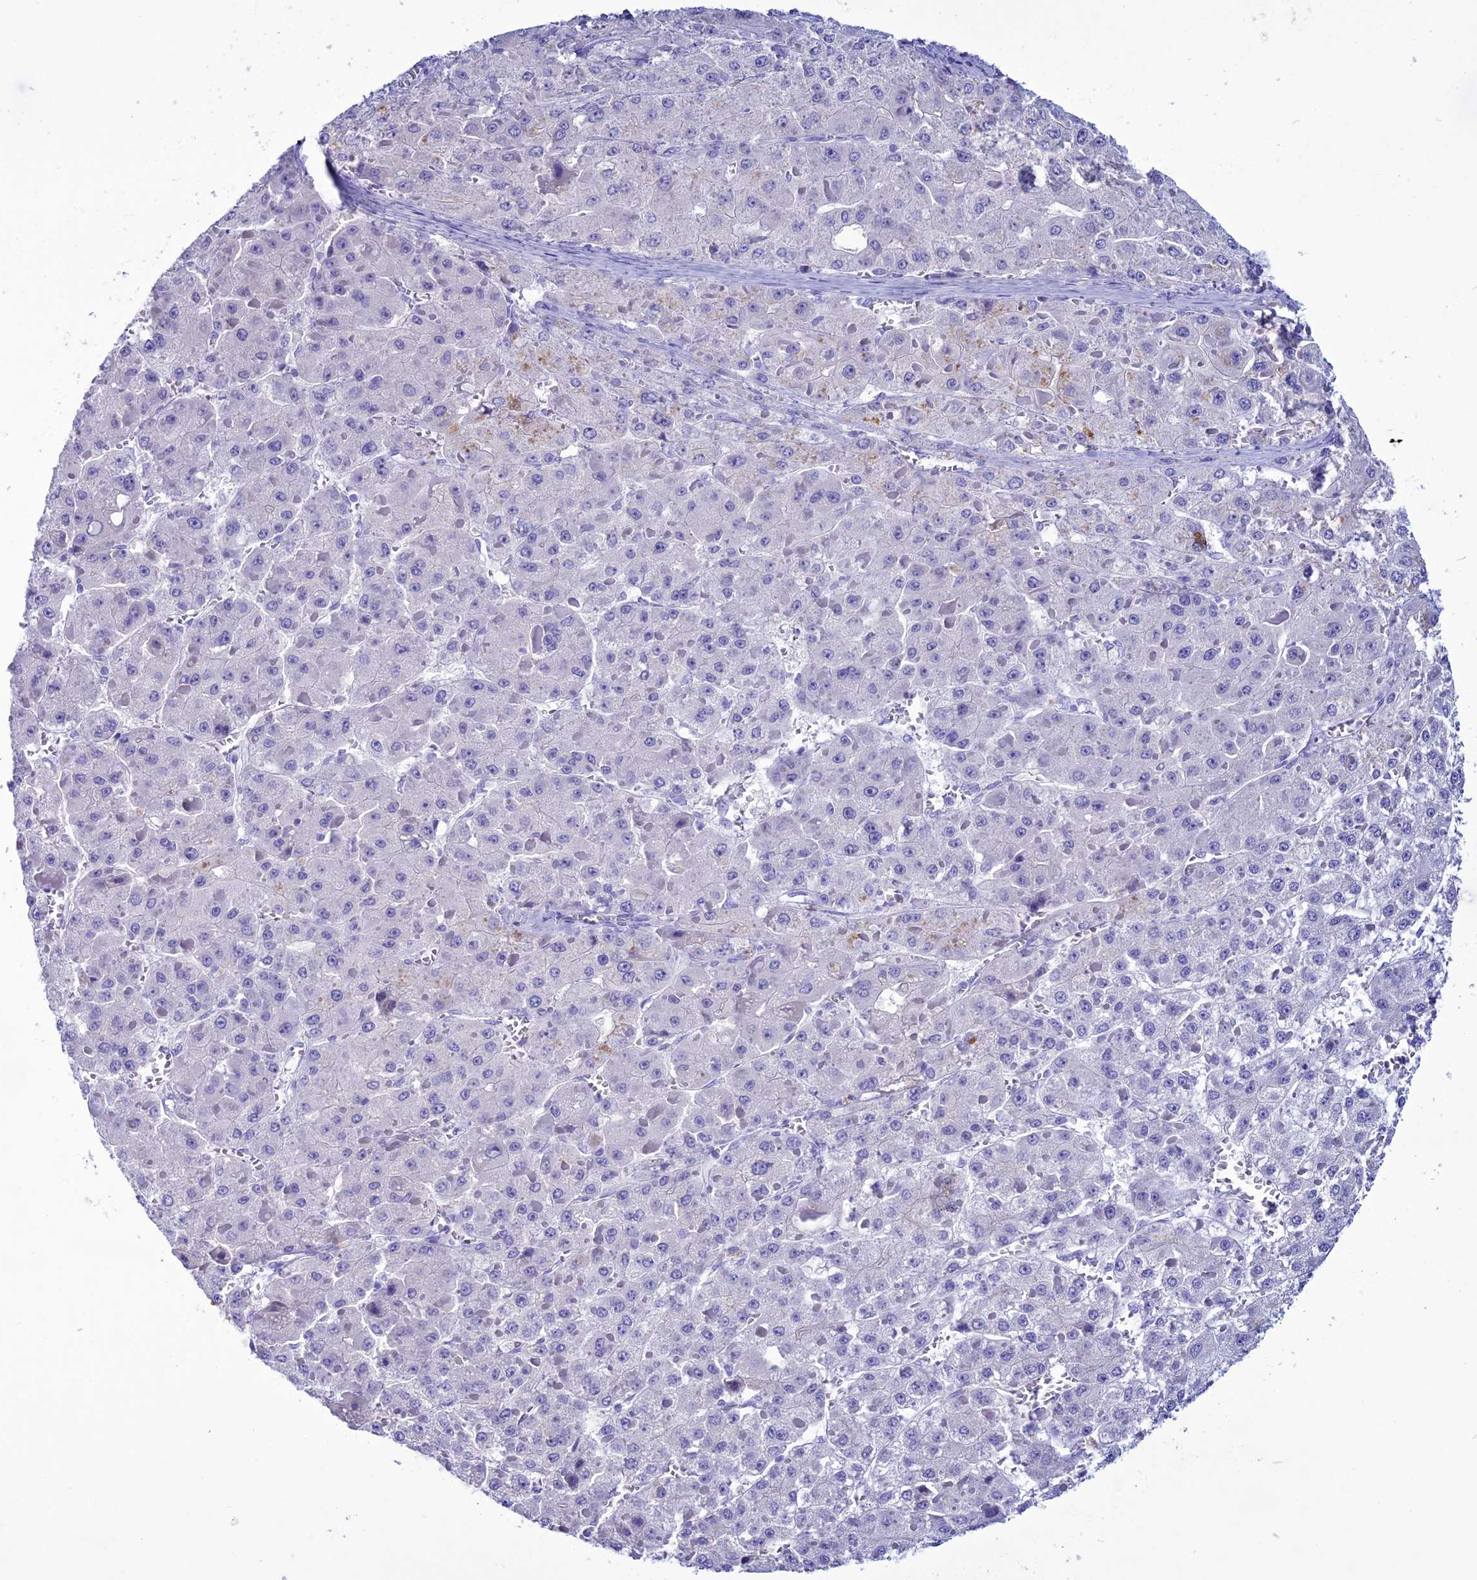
{"staining": {"intensity": "negative", "quantity": "none", "location": "none"}, "tissue": "liver cancer", "cell_type": "Tumor cells", "image_type": "cancer", "snomed": [{"axis": "morphology", "description": "Carcinoma, Hepatocellular, NOS"}, {"axis": "topography", "description": "Liver"}], "caption": "IHC image of human liver cancer stained for a protein (brown), which shows no expression in tumor cells.", "gene": "CLEC2L", "patient": {"sex": "female", "age": 73}}